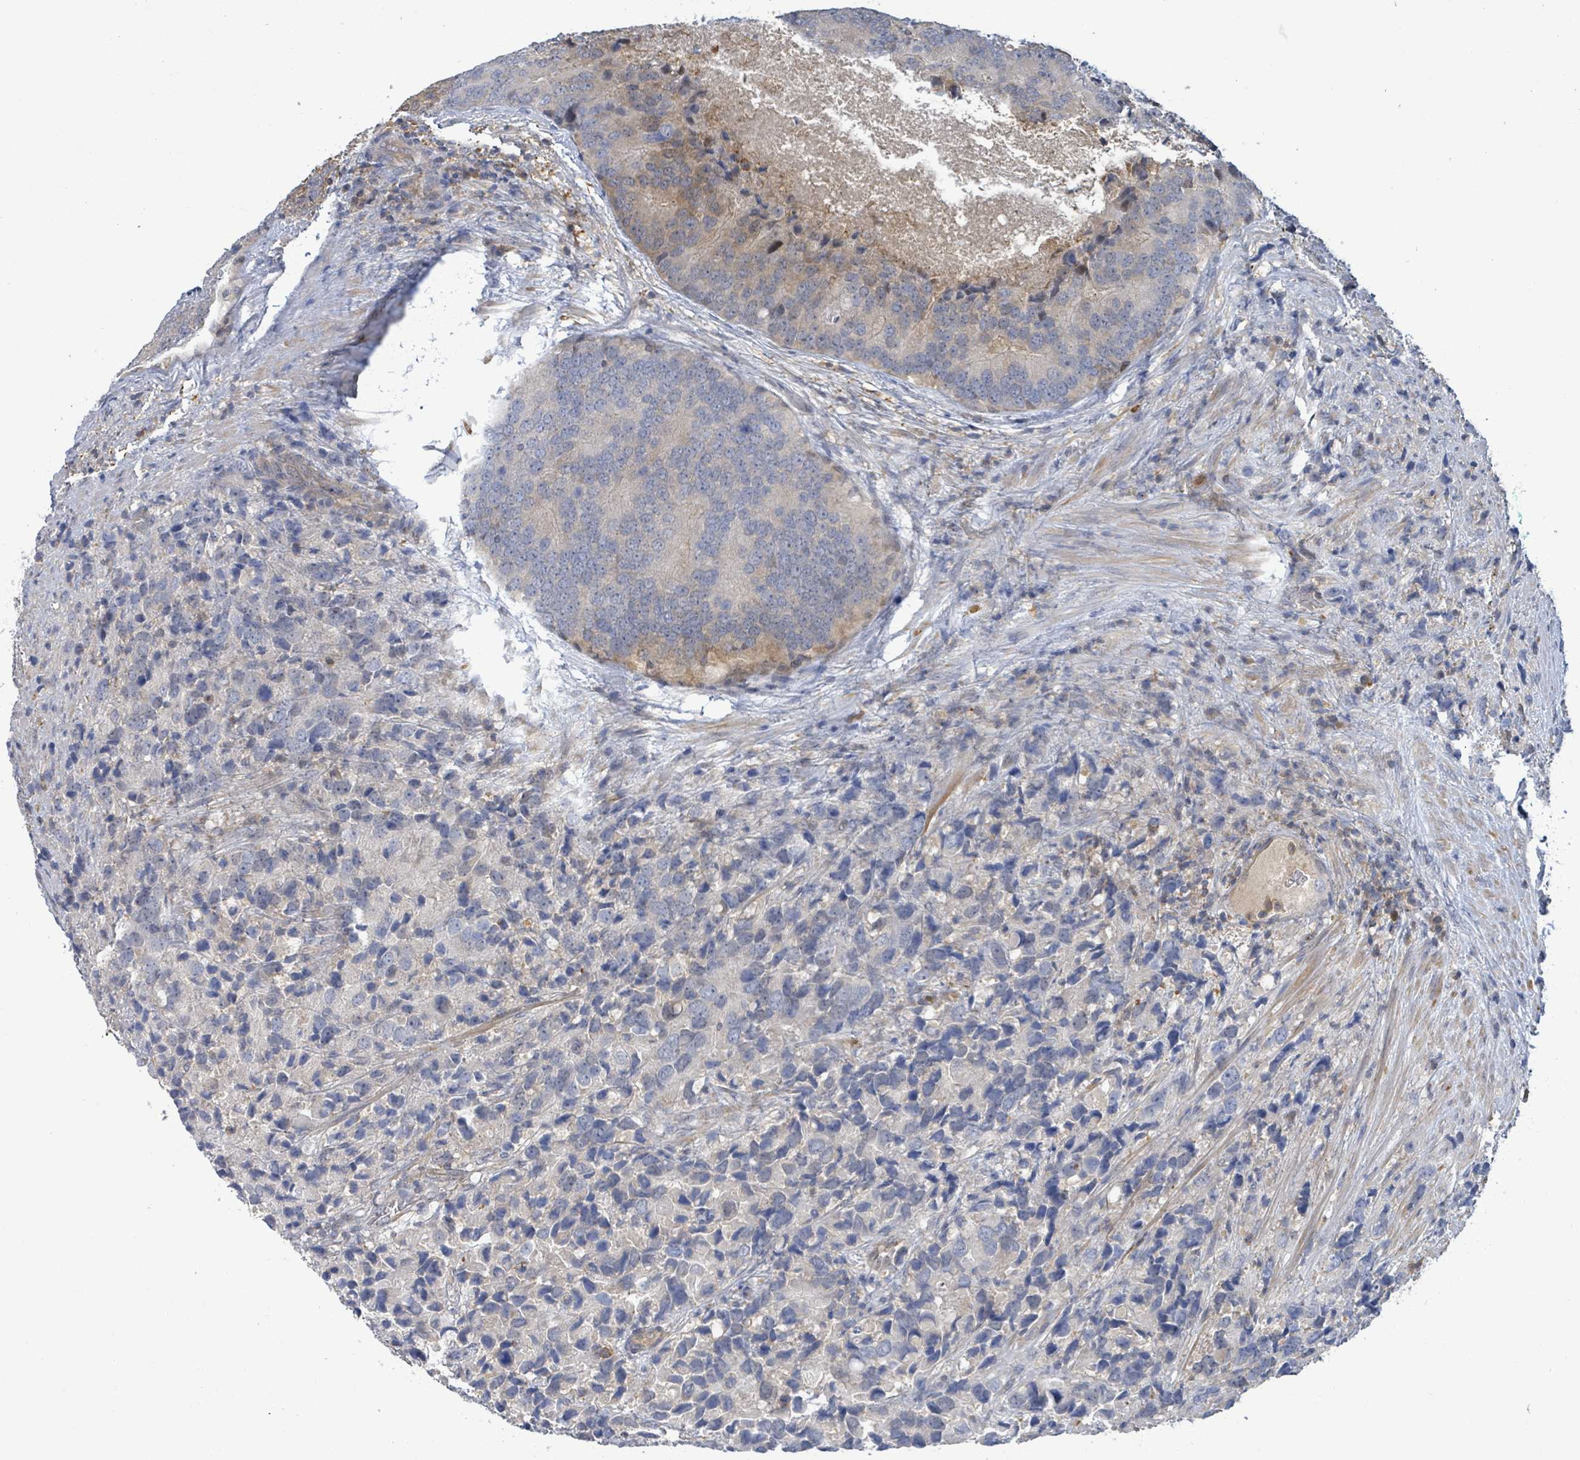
{"staining": {"intensity": "negative", "quantity": "none", "location": "none"}, "tissue": "prostate cancer", "cell_type": "Tumor cells", "image_type": "cancer", "snomed": [{"axis": "morphology", "description": "Adenocarcinoma, High grade"}, {"axis": "topography", "description": "Prostate"}], "caption": "DAB immunohistochemical staining of human prostate cancer (adenocarcinoma (high-grade)) reveals no significant positivity in tumor cells.", "gene": "PGAM1", "patient": {"sex": "male", "age": 62}}